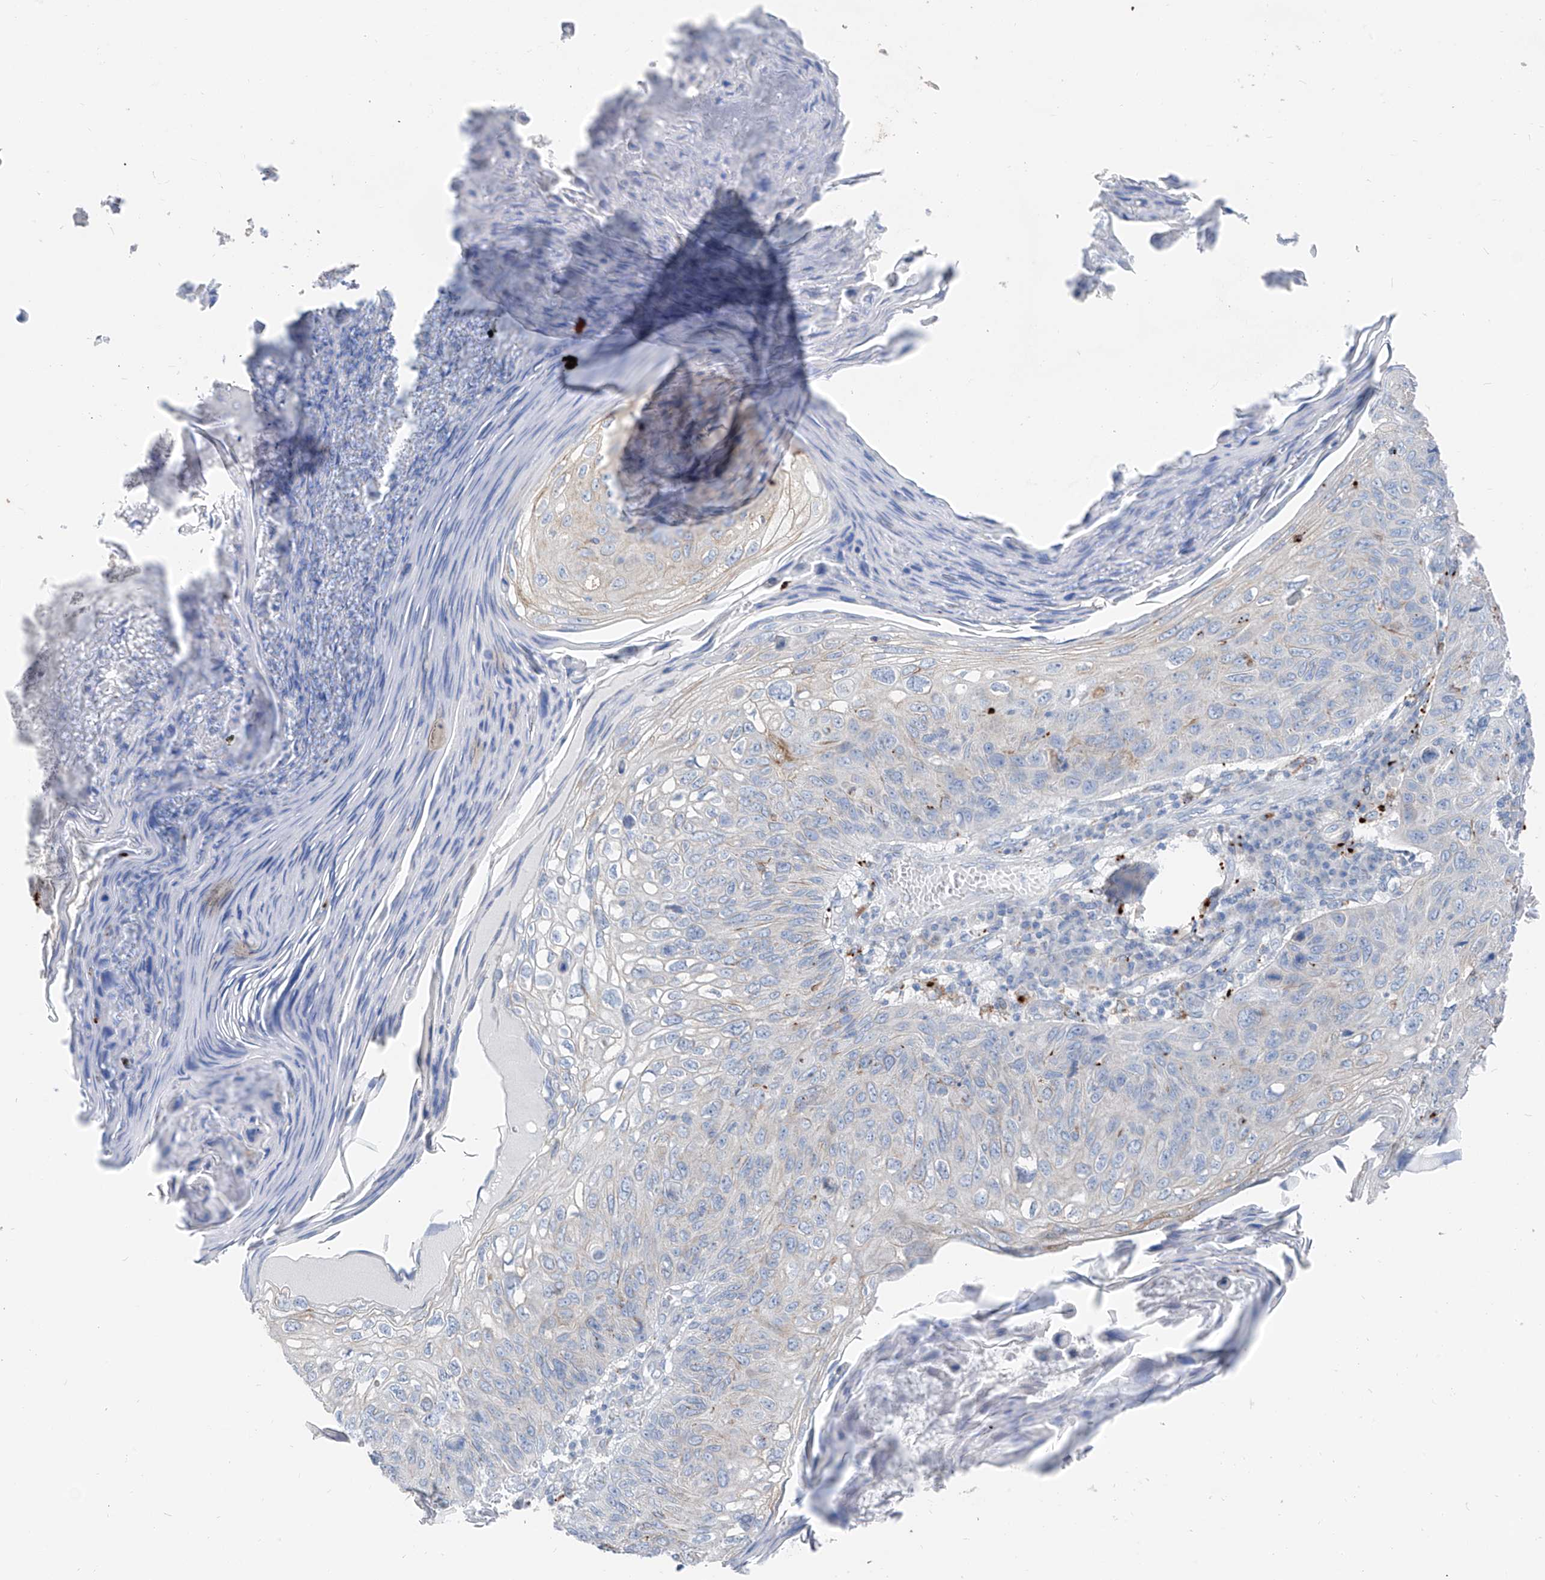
{"staining": {"intensity": "weak", "quantity": "<25%", "location": "cytoplasmic/membranous"}, "tissue": "skin cancer", "cell_type": "Tumor cells", "image_type": "cancer", "snomed": [{"axis": "morphology", "description": "Squamous cell carcinoma, NOS"}, {"axis": "topography", "description": "Skin"}], "caption": "Tumor cells are negative for brown protein staining in squamous cell carcinoma (skin). Brightfield microscopy of immunohistochemistry (IHC) stained with DAB (brown) and hematoxylin (blue), captured at high magnification.", "gene": "GPR137C", "patient": {"sex": "female", "age": 90}}